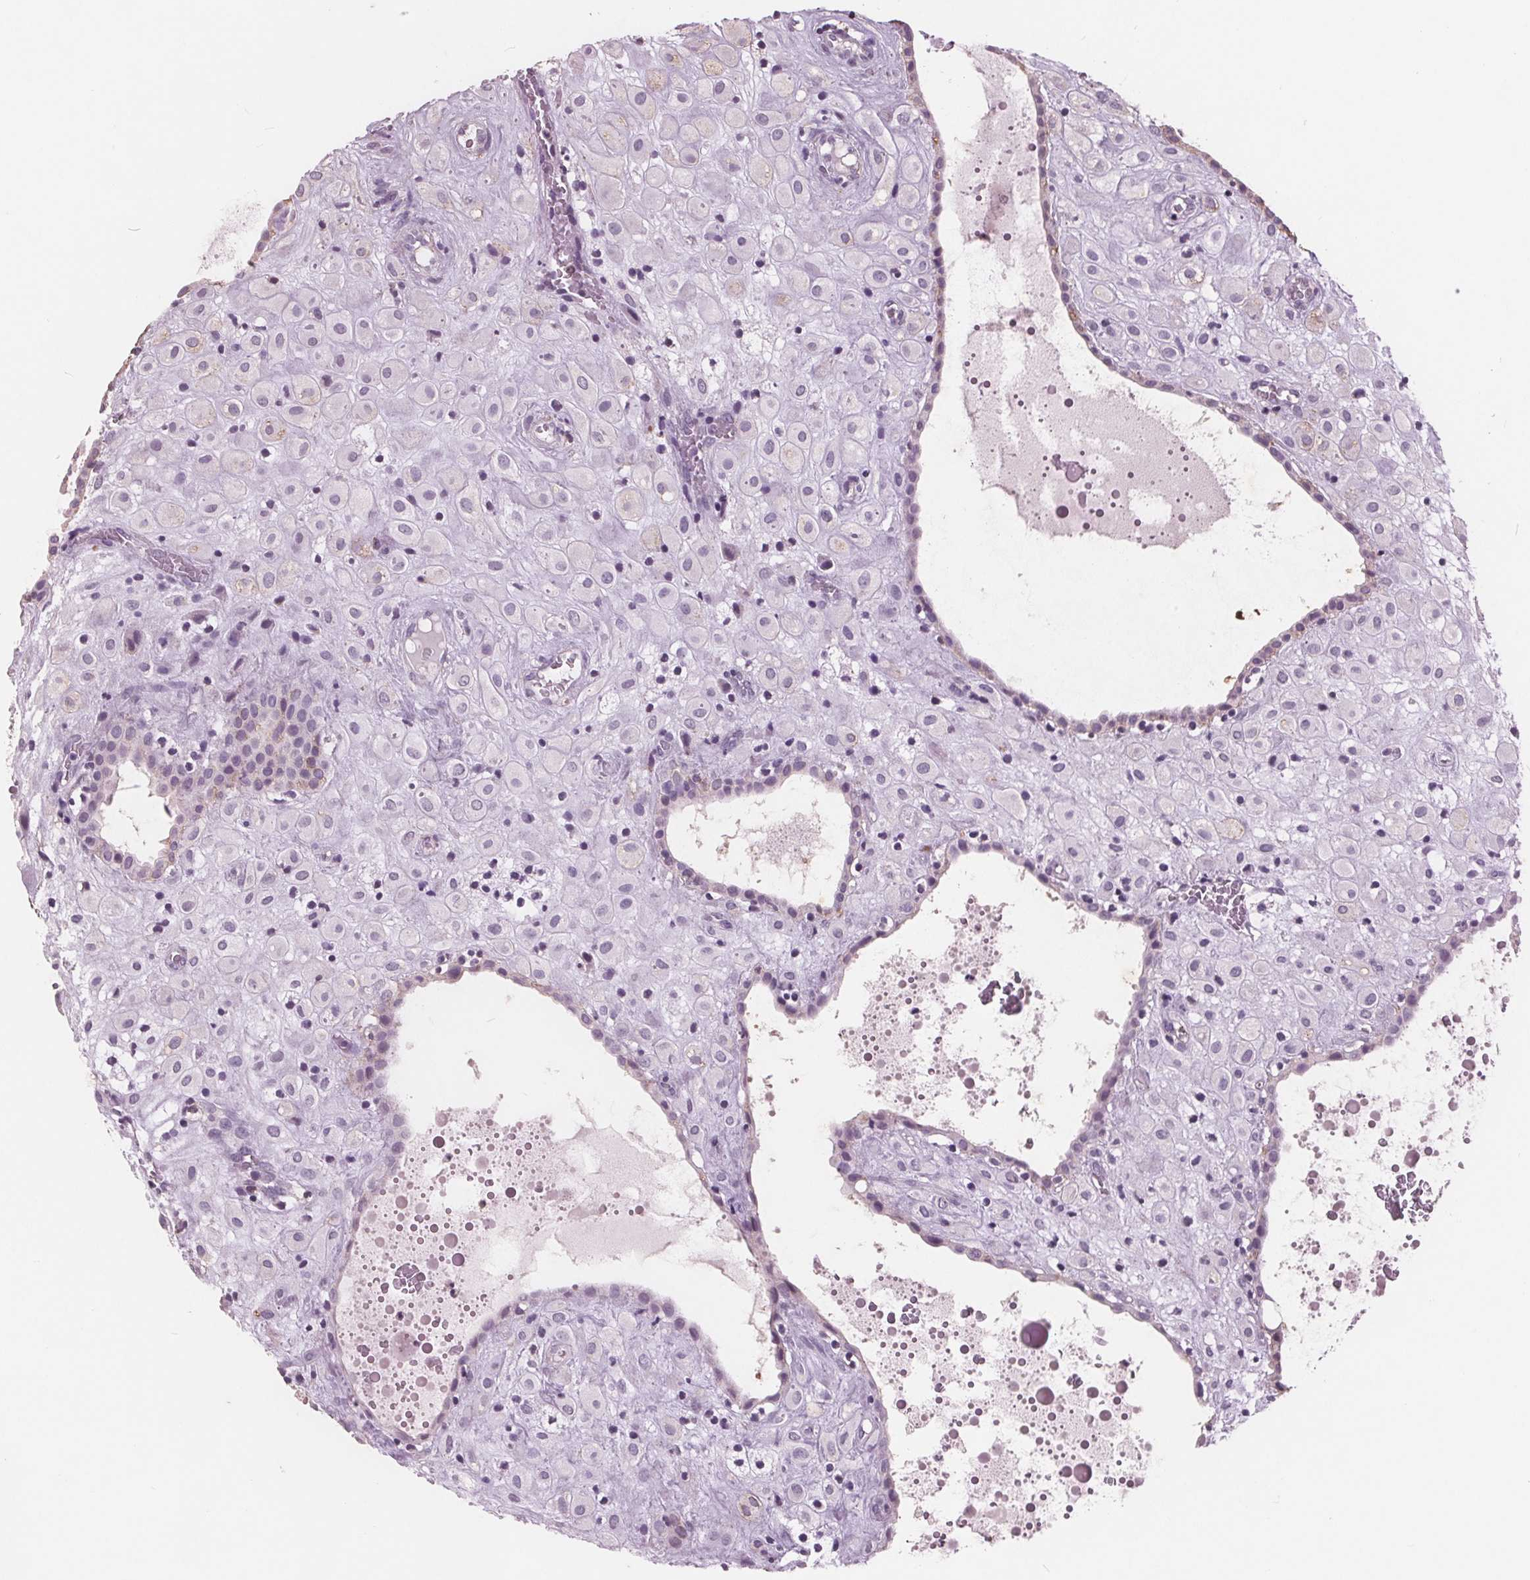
{"staining": {"intensity": "negative", "quantity": "none", "location": "none"}, "tissue": "placenta", "cell_type": "Decidual cells", "image_type": "normal", "snomed": [{"axis": "morphology", "description": "Normal tissue, NOS"}, {"axis": "topography", "description": "Placenta"}], "caption": "Normal placenta was stained to show a protein in brown. There is no significant staining in decidual cells. (DAB (3,3'-diaminobenzidine) immunohistochemistry with hematoxylin counter stain).", "gene": "PTPN14", "patient": {"sex": "female", "age": 24}}